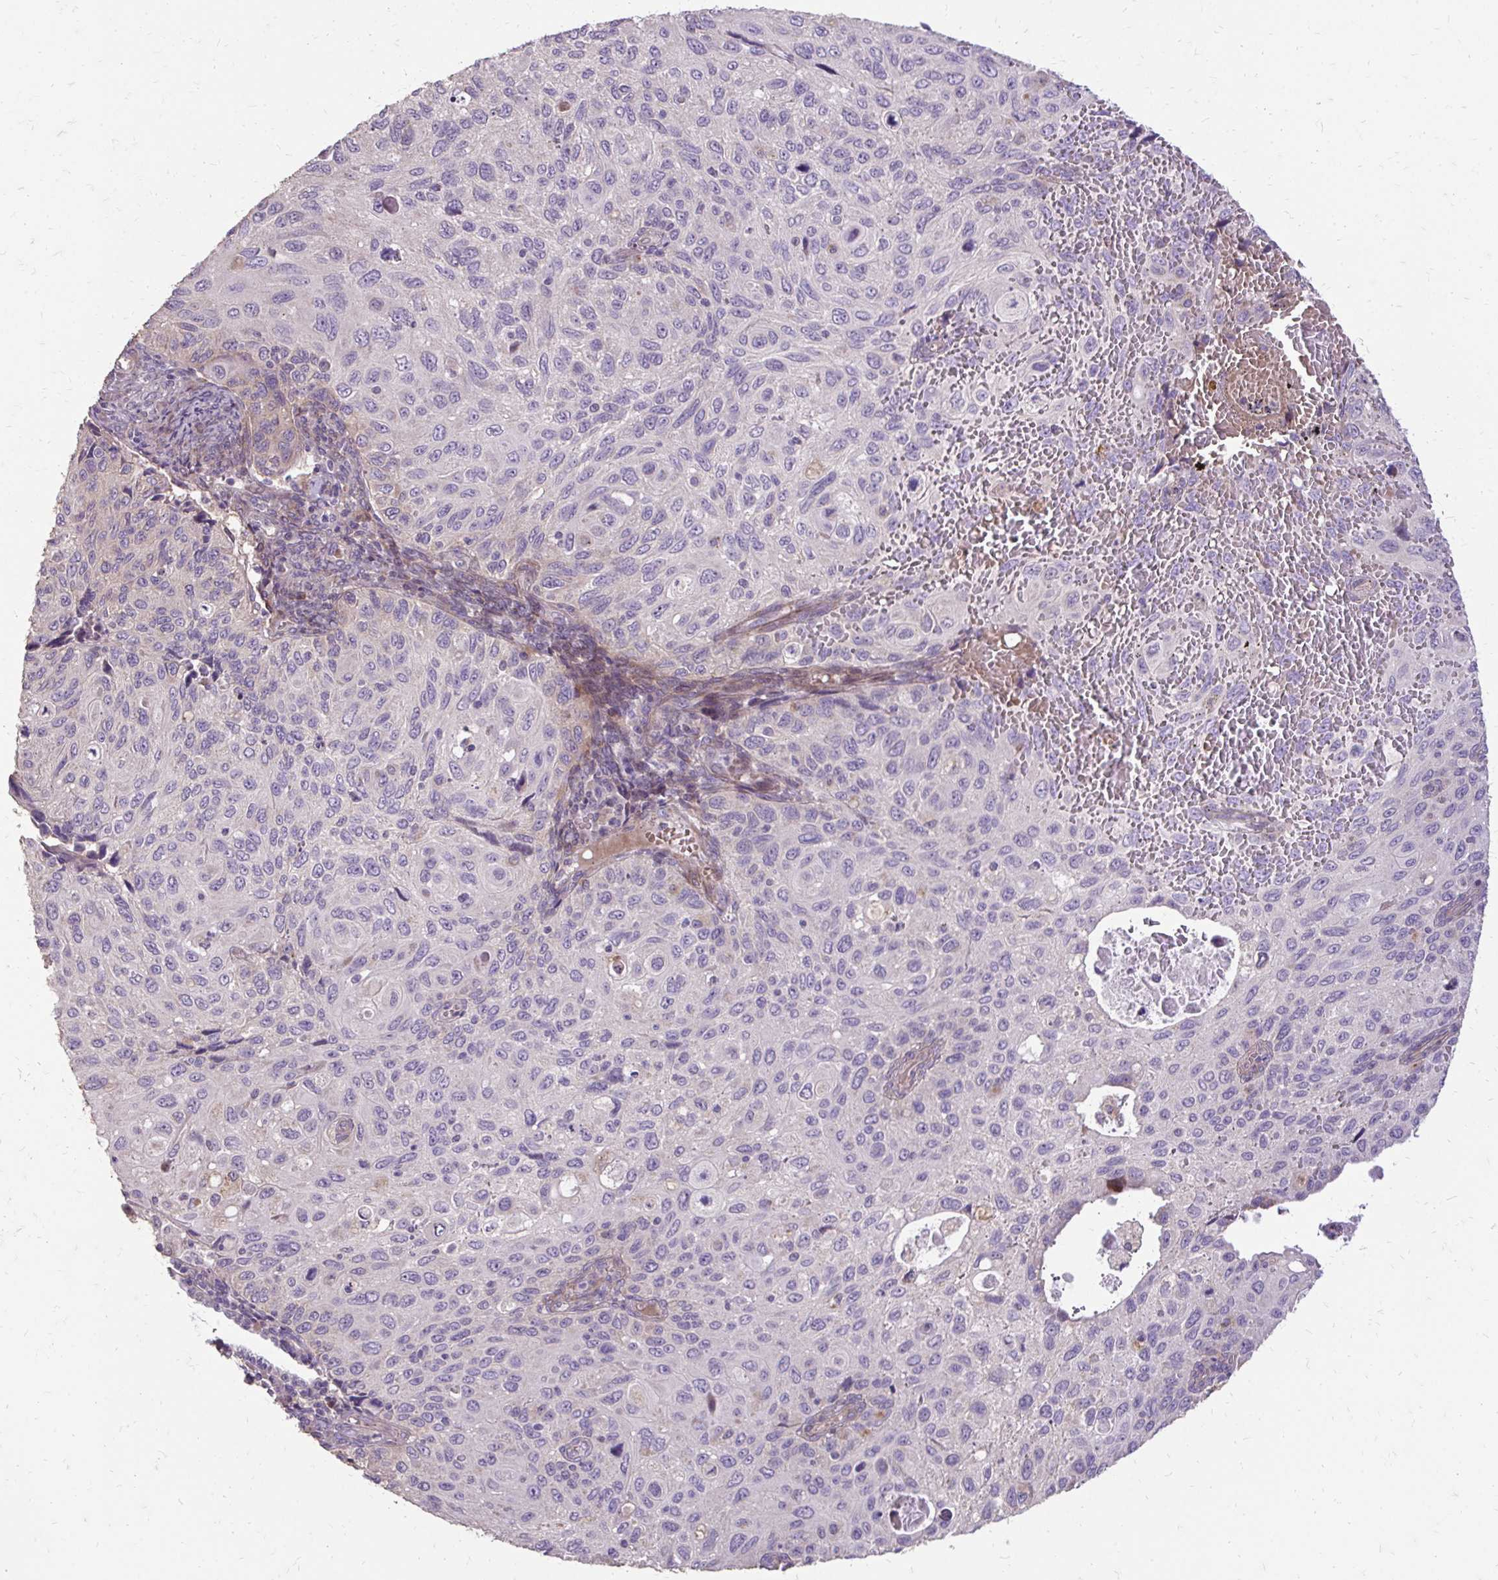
{"staining": {"intensity": "negative", "quantity": "none", "location": "none"}, "tissue": "cervical cancer", "cell_type": "Tumor cells", "image_type": "cancer", "snomed": [{"axis": "morphology", "description": "Squamous cell carcinoma, NOS"}, {"axis": "topography", "description": "Cervix"}], "caption": "Photomicrograph shows no protein expression in tumor cells of cervical cancer tissue.", "gene": "MYORG", "patient": {"sex": "female", "age": 70}}